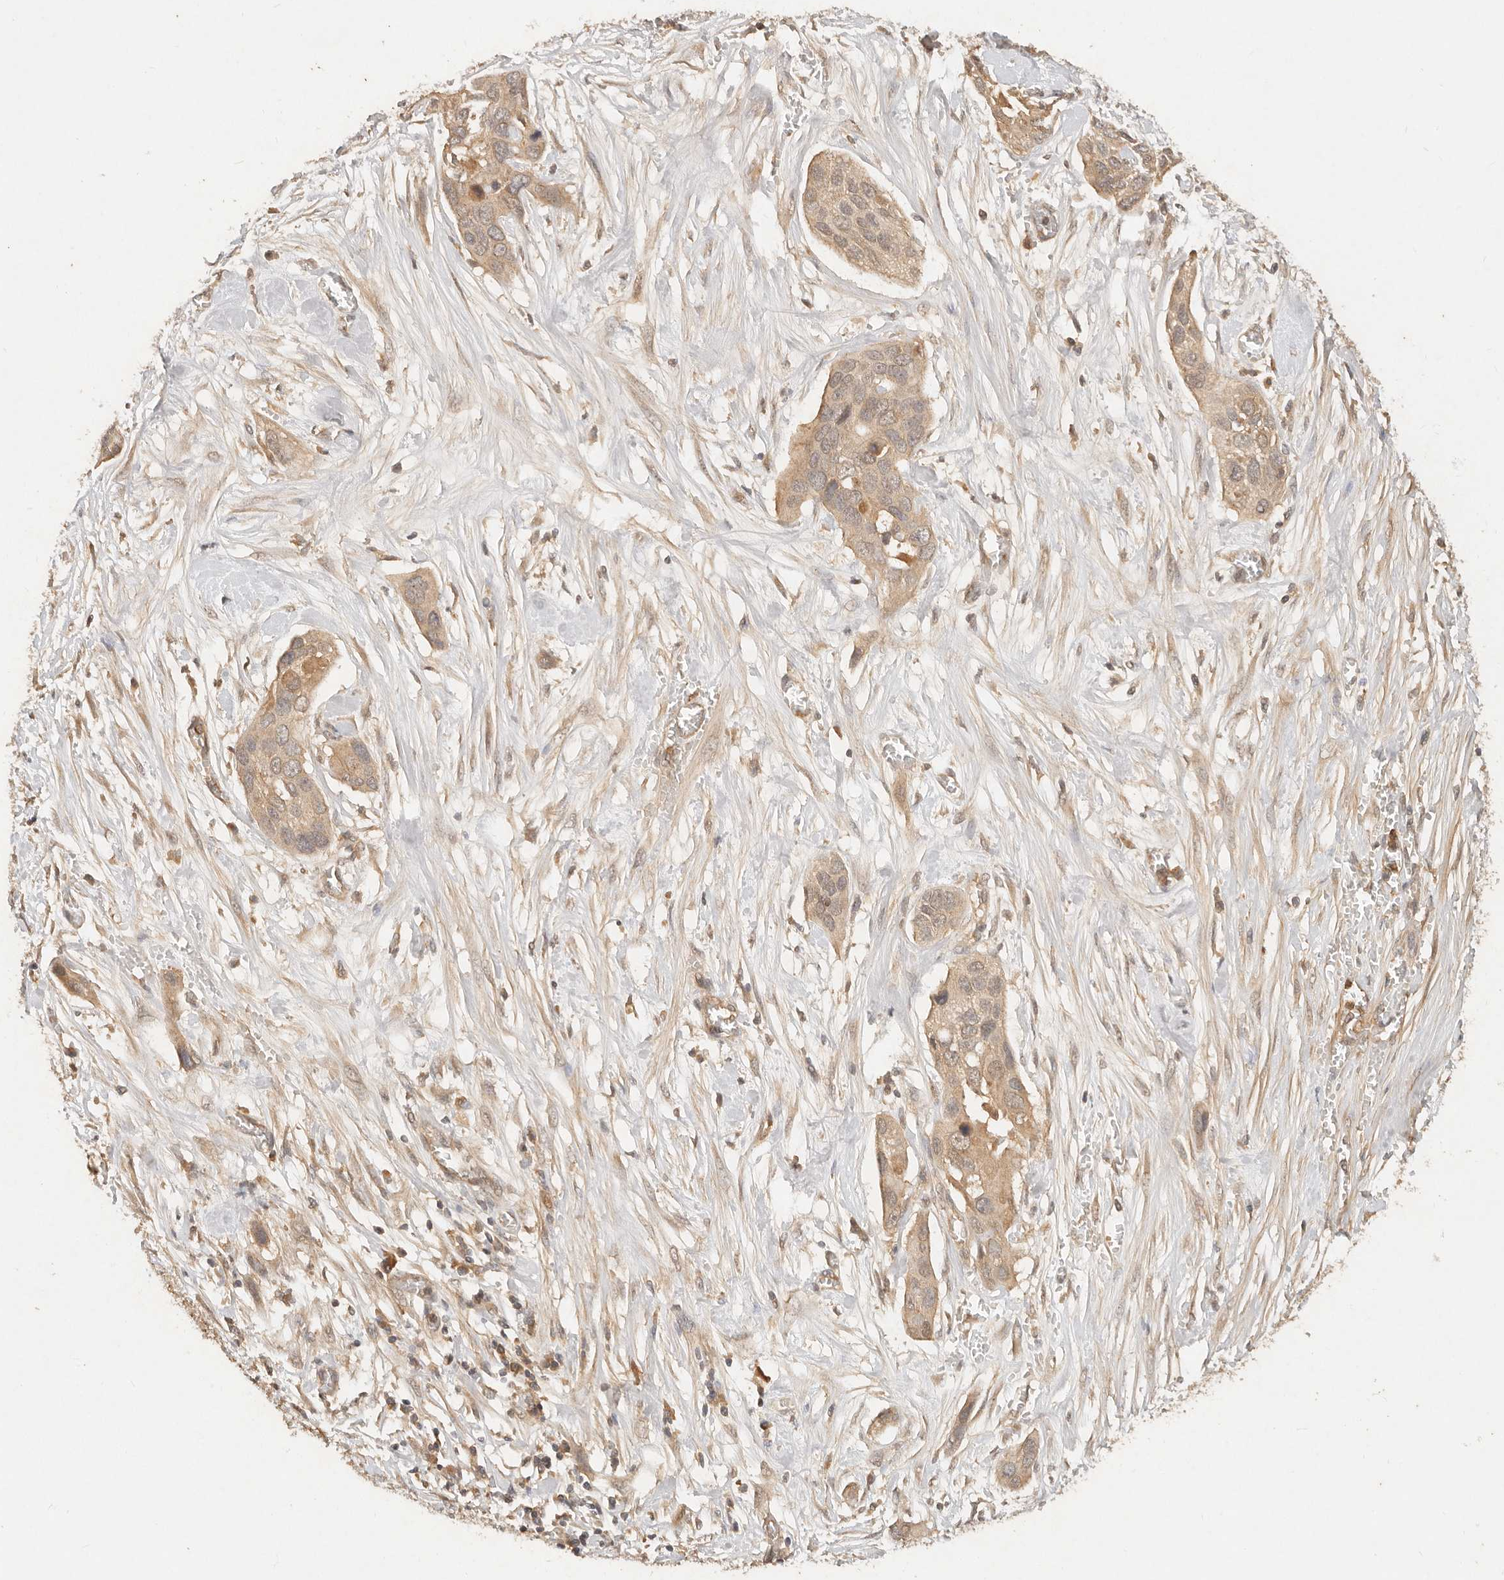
{"staining": {"intensity": "weak", "quantity": ">75%", "location": "cytoplasmic/membranous"}, "tissue": "pancreatic cancer", "cell_type": "Tumor cells", "image_type": "cancer", "snomed": [{"axis": "morphology", "description": "Adenocarcinoma, NOS"}, {"axis": "topography", "description": "Pancreas"}], "caption": "The immunohistochemical stain labels weak cytoplasmic/membranous expression in tumor cells of pancreatic adenocarcinoma tissue.", "gene": "FREM2", "patient": {"sex": "female", "age": 60}}